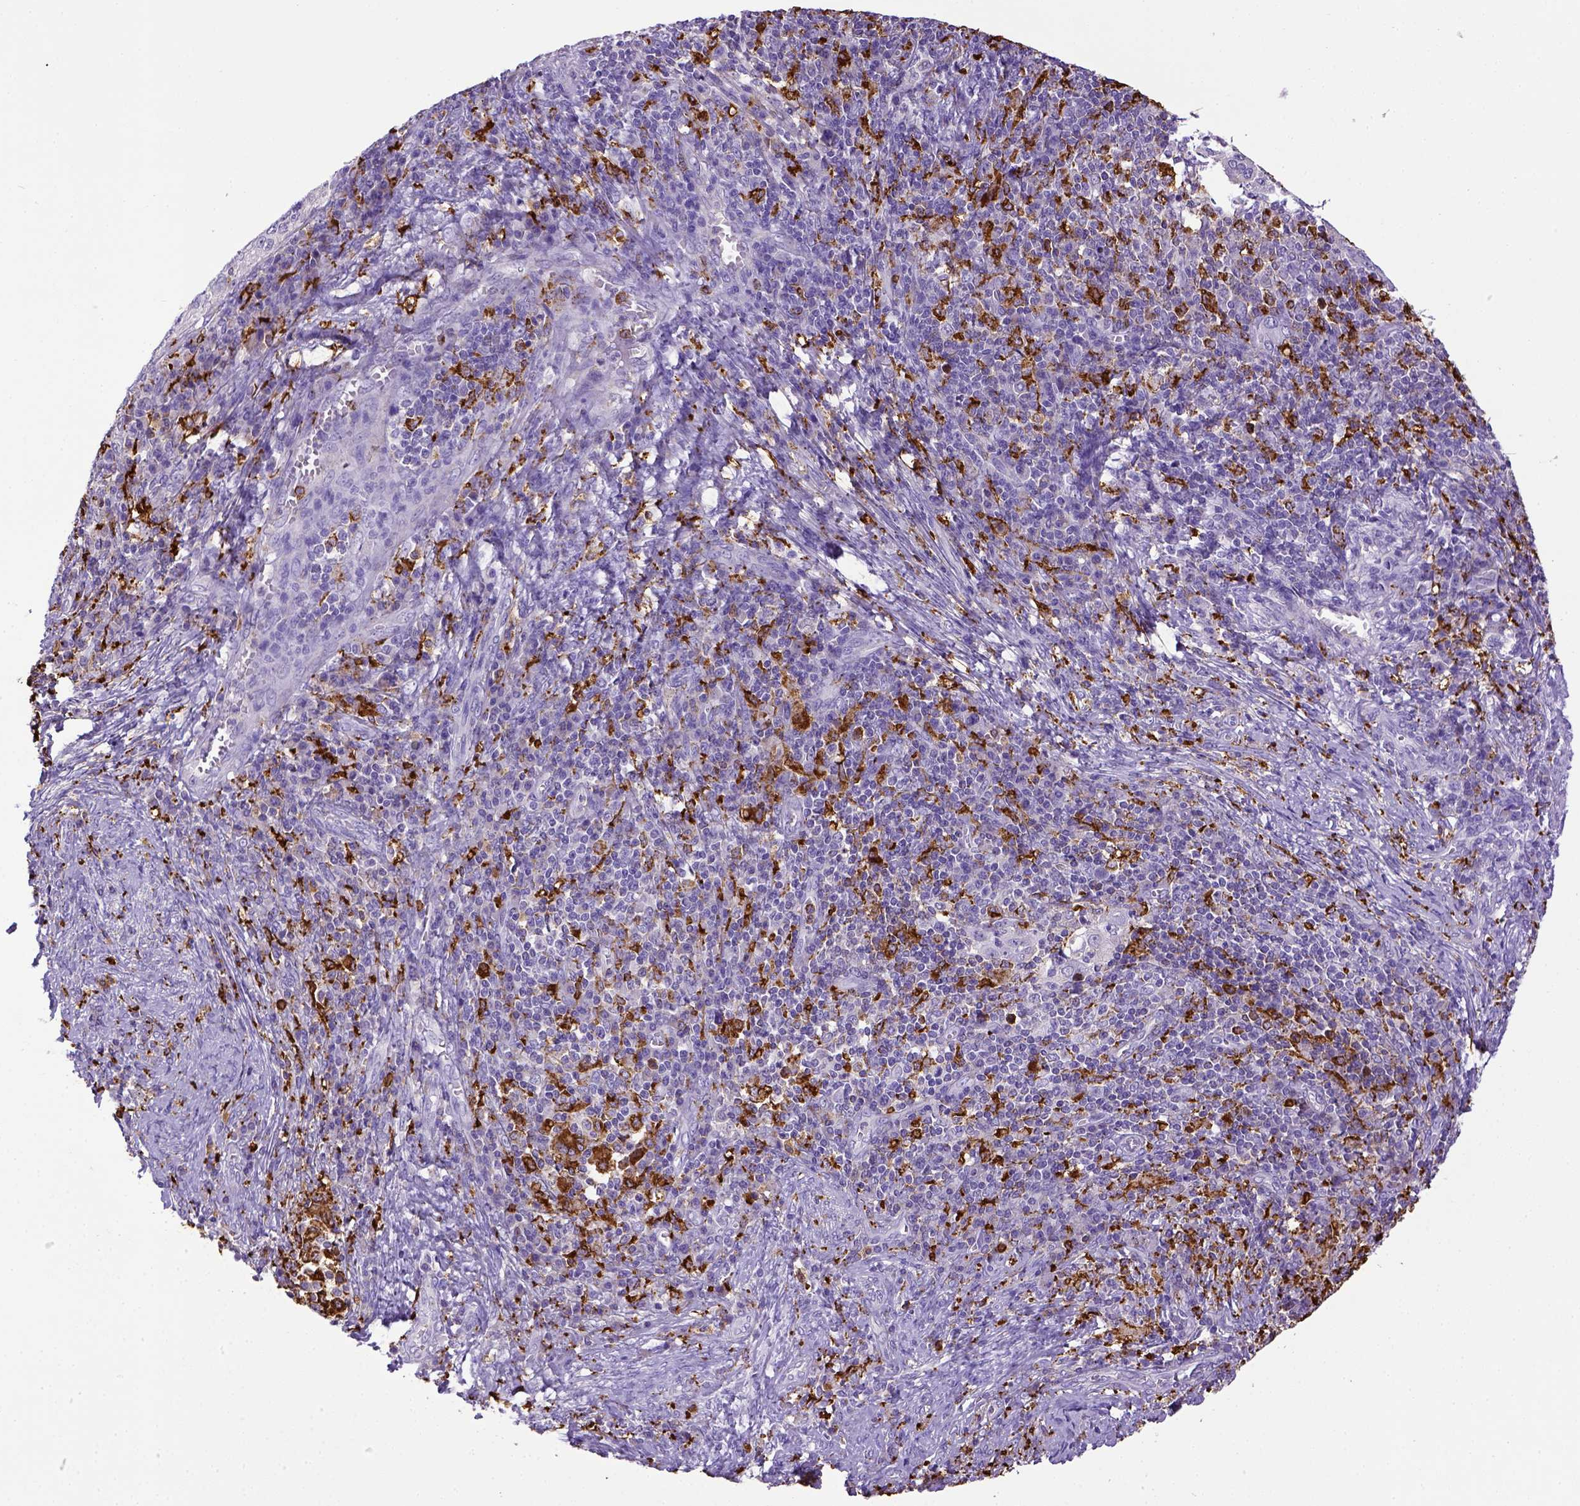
{"staining": {"intensity": "negative", "quantity": "none", "location": "none"}, "tissue": "cervical cancer", "cell_type": "Tumor cells", "image_type": "cancer", "snomed": [{"axis": "morphology", "description": "Squamous cell carcinoma, NOS"}, {"axis": "topography", "description": "Cervix"}], "caption": "High power microscopy photomicrograph of an IHC photomicrograph of cervical squamous cell carcinoma, revealing no significant staining in tumor cells.", "gene": "CD68", "patient": {"sex": "female", "age": 39}}